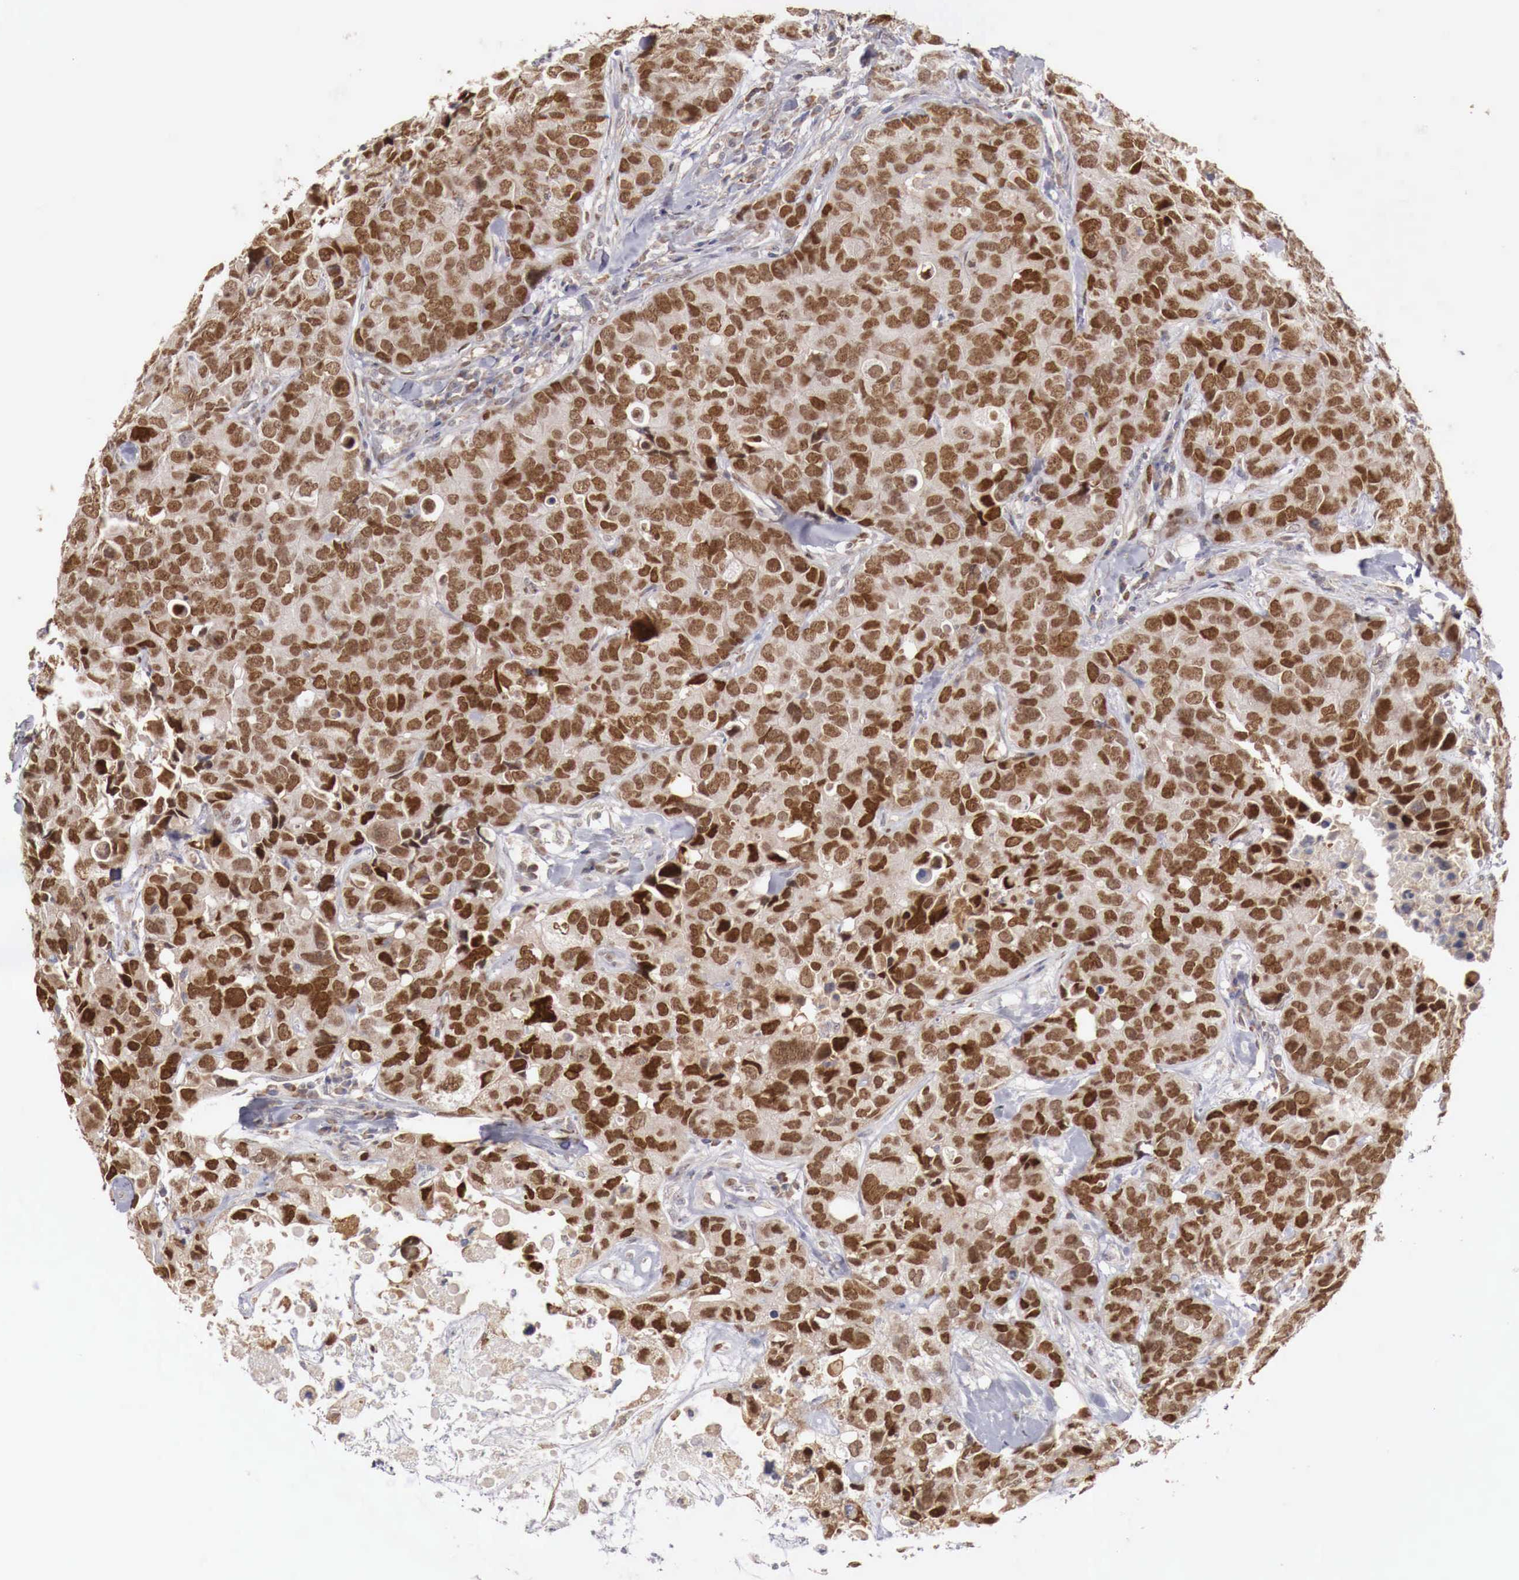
{"staining": {"intensity": "strong", "quantity": "25%-75%", "location": "nuclear"}, "tissue": "breast cancer", "cell_type": "Tumor cells", "image_type": "cancer", "snomed": [{"axis": "morphology", "description": "Duct carcinoma"}, {"axis": "topography", "description": "Breast"}], "caption": "Strong nuclear protein staining is identified in approximately 25%-75% of tumor cells in breast cancer.", "gene": "KHDRBS2", "patient": {"sex": "female", "age": 91}}